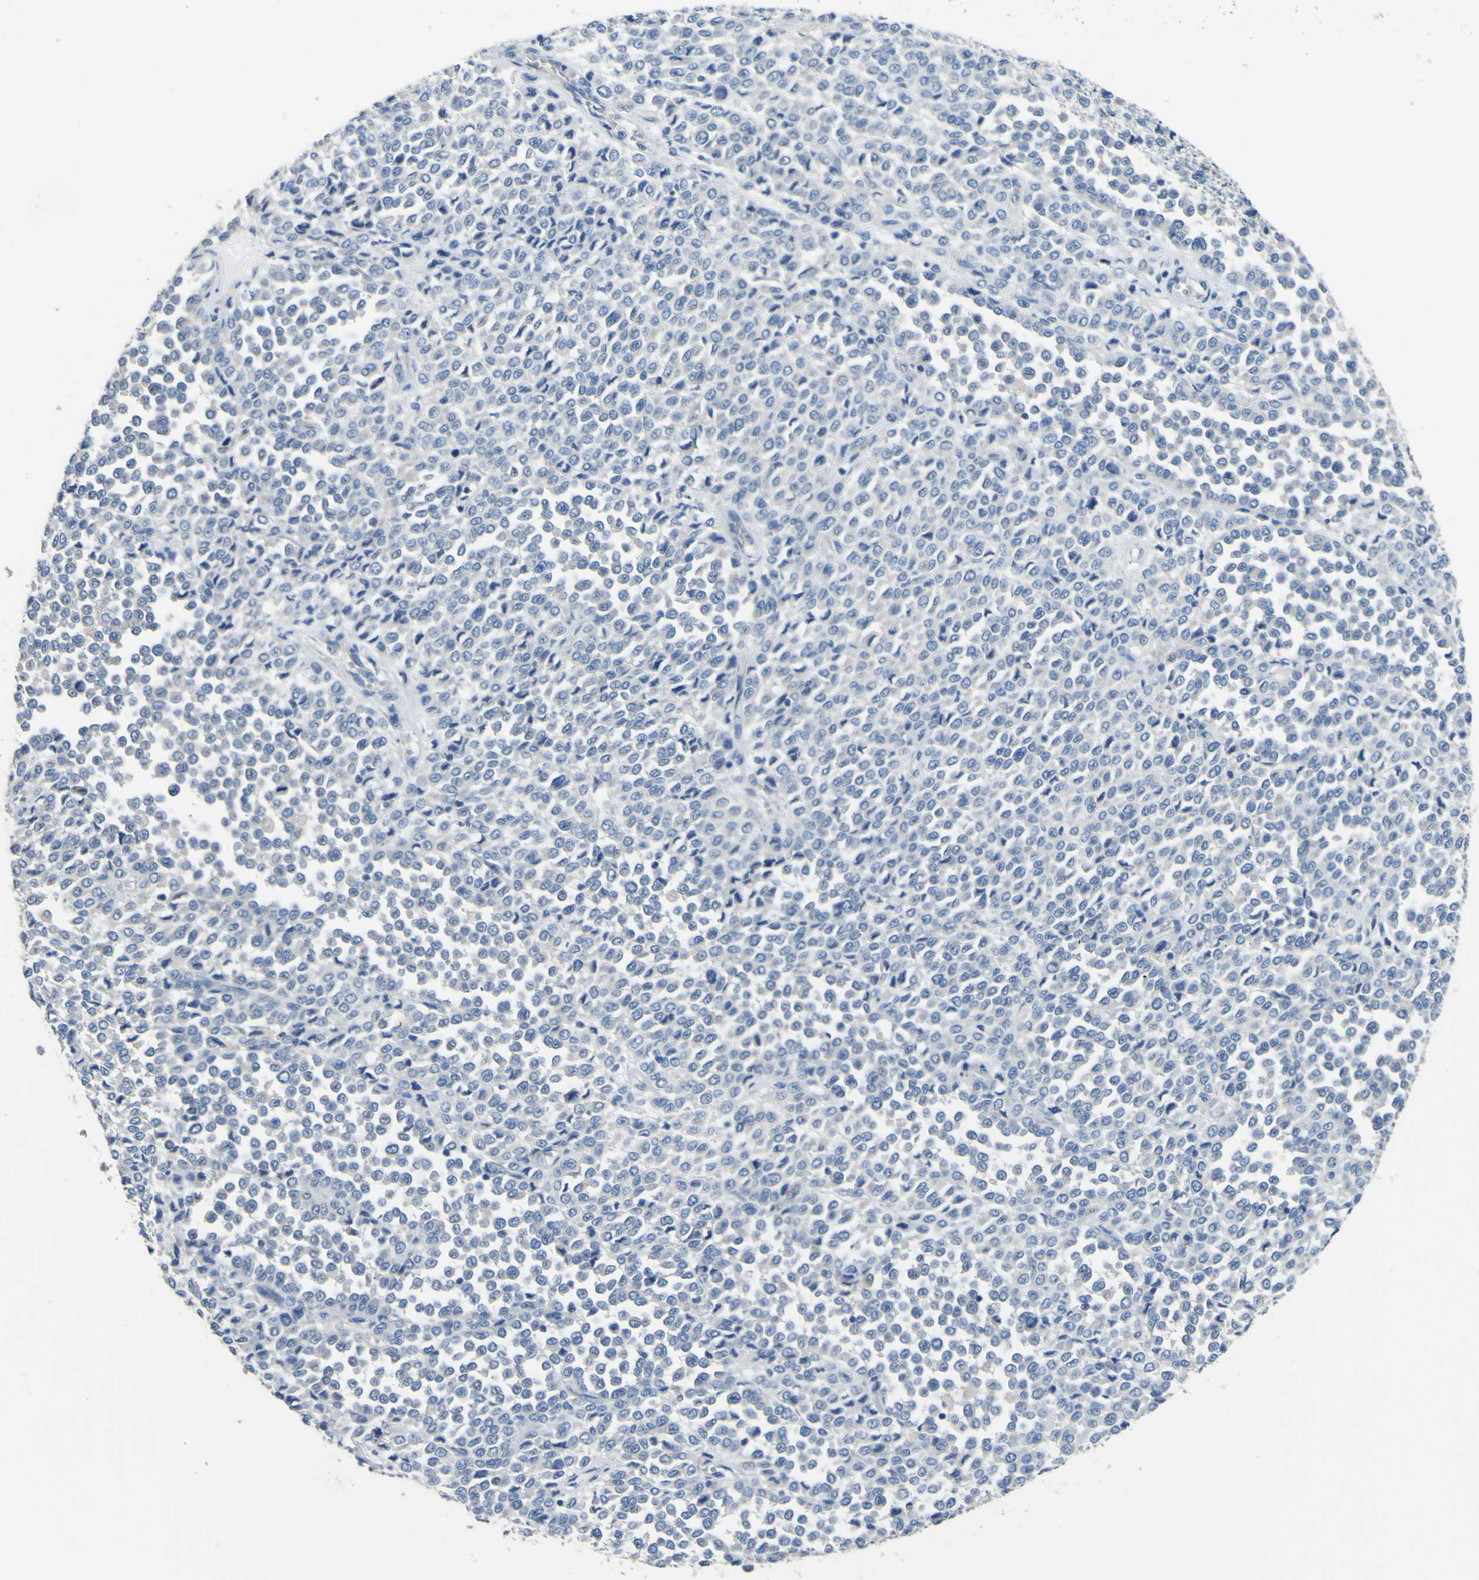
{"staining": {"intensity": "negative", "quantity": "none", "location": "none"}, "tissue": "melanoma", "cell_type": "Tumor cells", "image_type": "cancer", "snomed": [{"axis": "morphology", "description": "Malignant melanoma, Metastatic site"}, {"axis": "topography", "description": "Pancreas"}], "caption": "This is an immunohistochemistry micrograph of melanoma. There is no expression in tumor cells.", "gene": "ALDH18A1", "patient": {"sex": "female", "age": 30}}